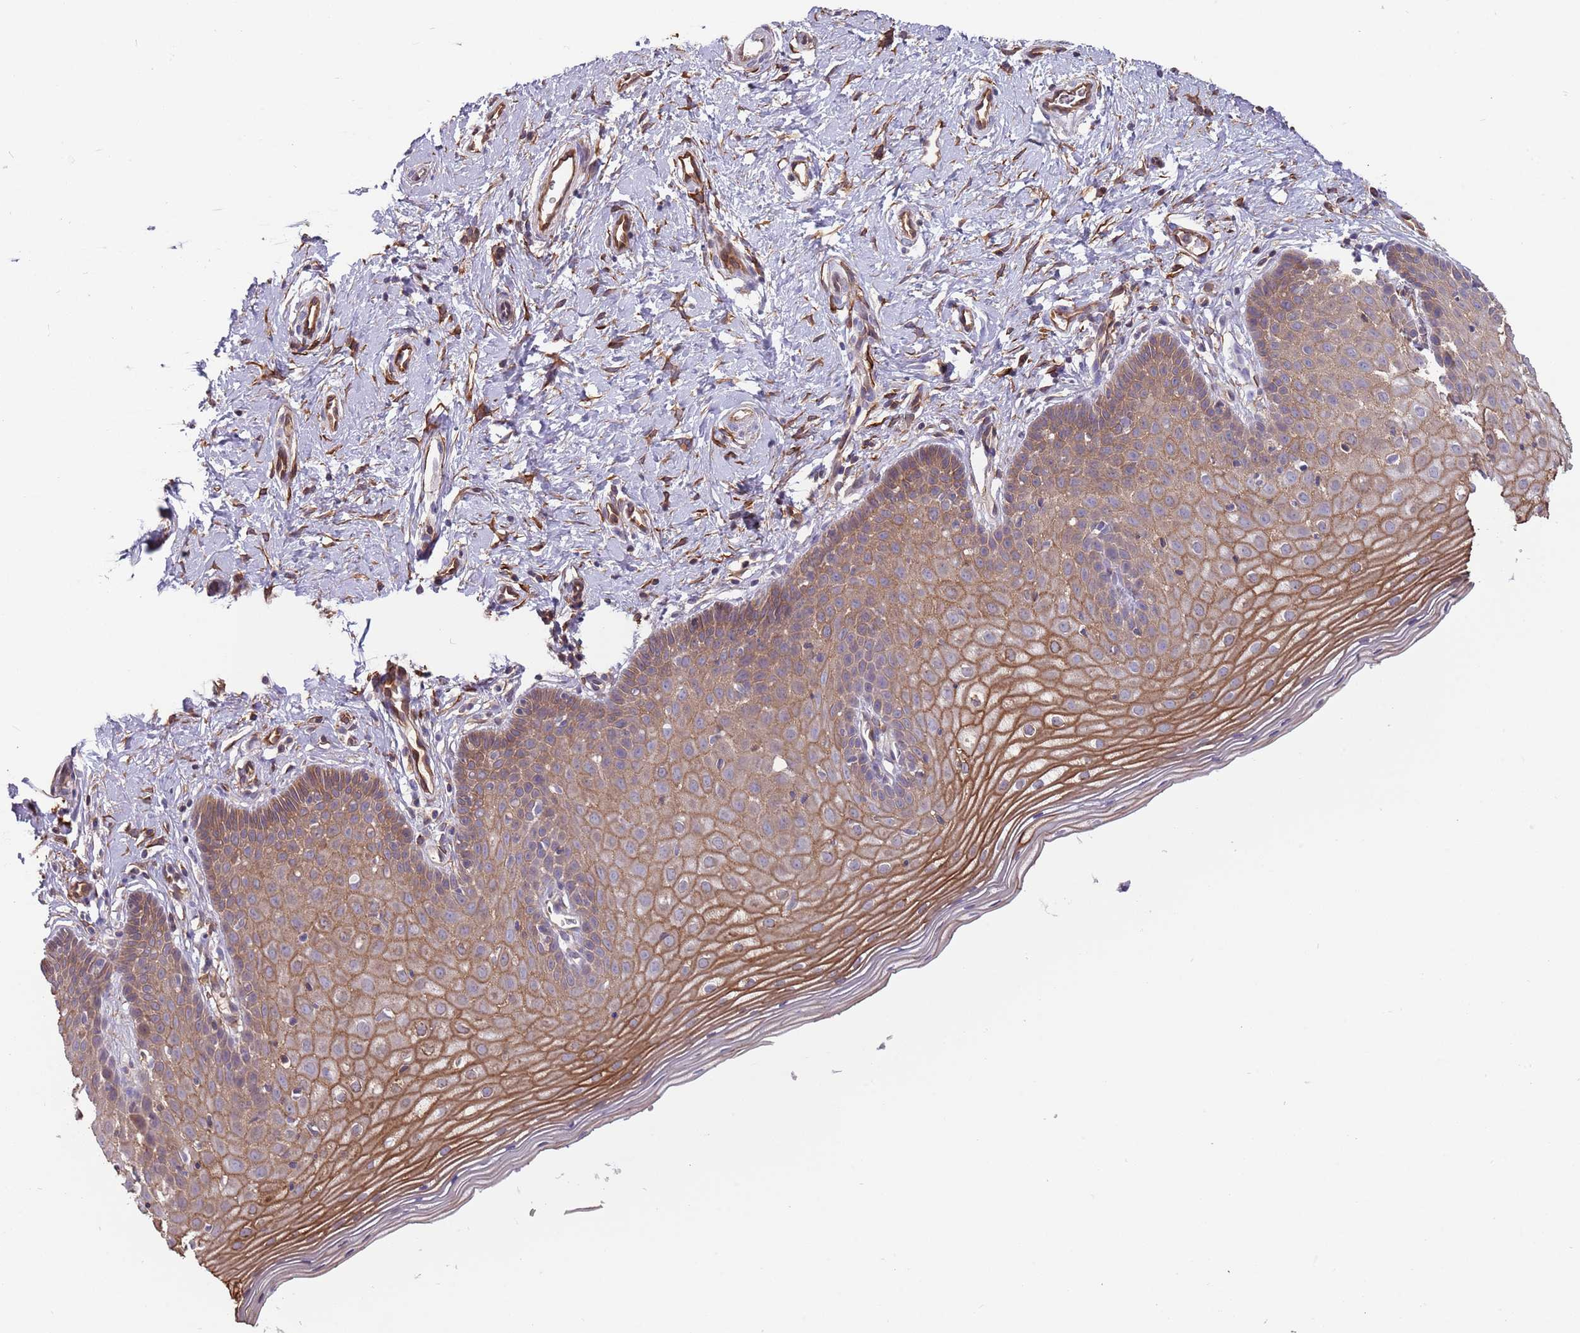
{"staining": {"intensity": "strong", "quantity": ">75%", "location": "cytoplasmic/membranous"}, "tissue": "cervix", "cell_type": "Glandular cells", "image_type": "normal", "snomed": [{"axis": "morphology", "description": "Normal tissue, NOS"}, {"axis": "topography", "description": "Cervix"}], "caption": "Immunohistochemistry (DAB) staining of normal cervix exhibits strong cytoplasmic/membranous protein positivity in about >75% of glandular cells.", "gene": "GSDMD", "patient": {"sex": "female", "age": 36}}